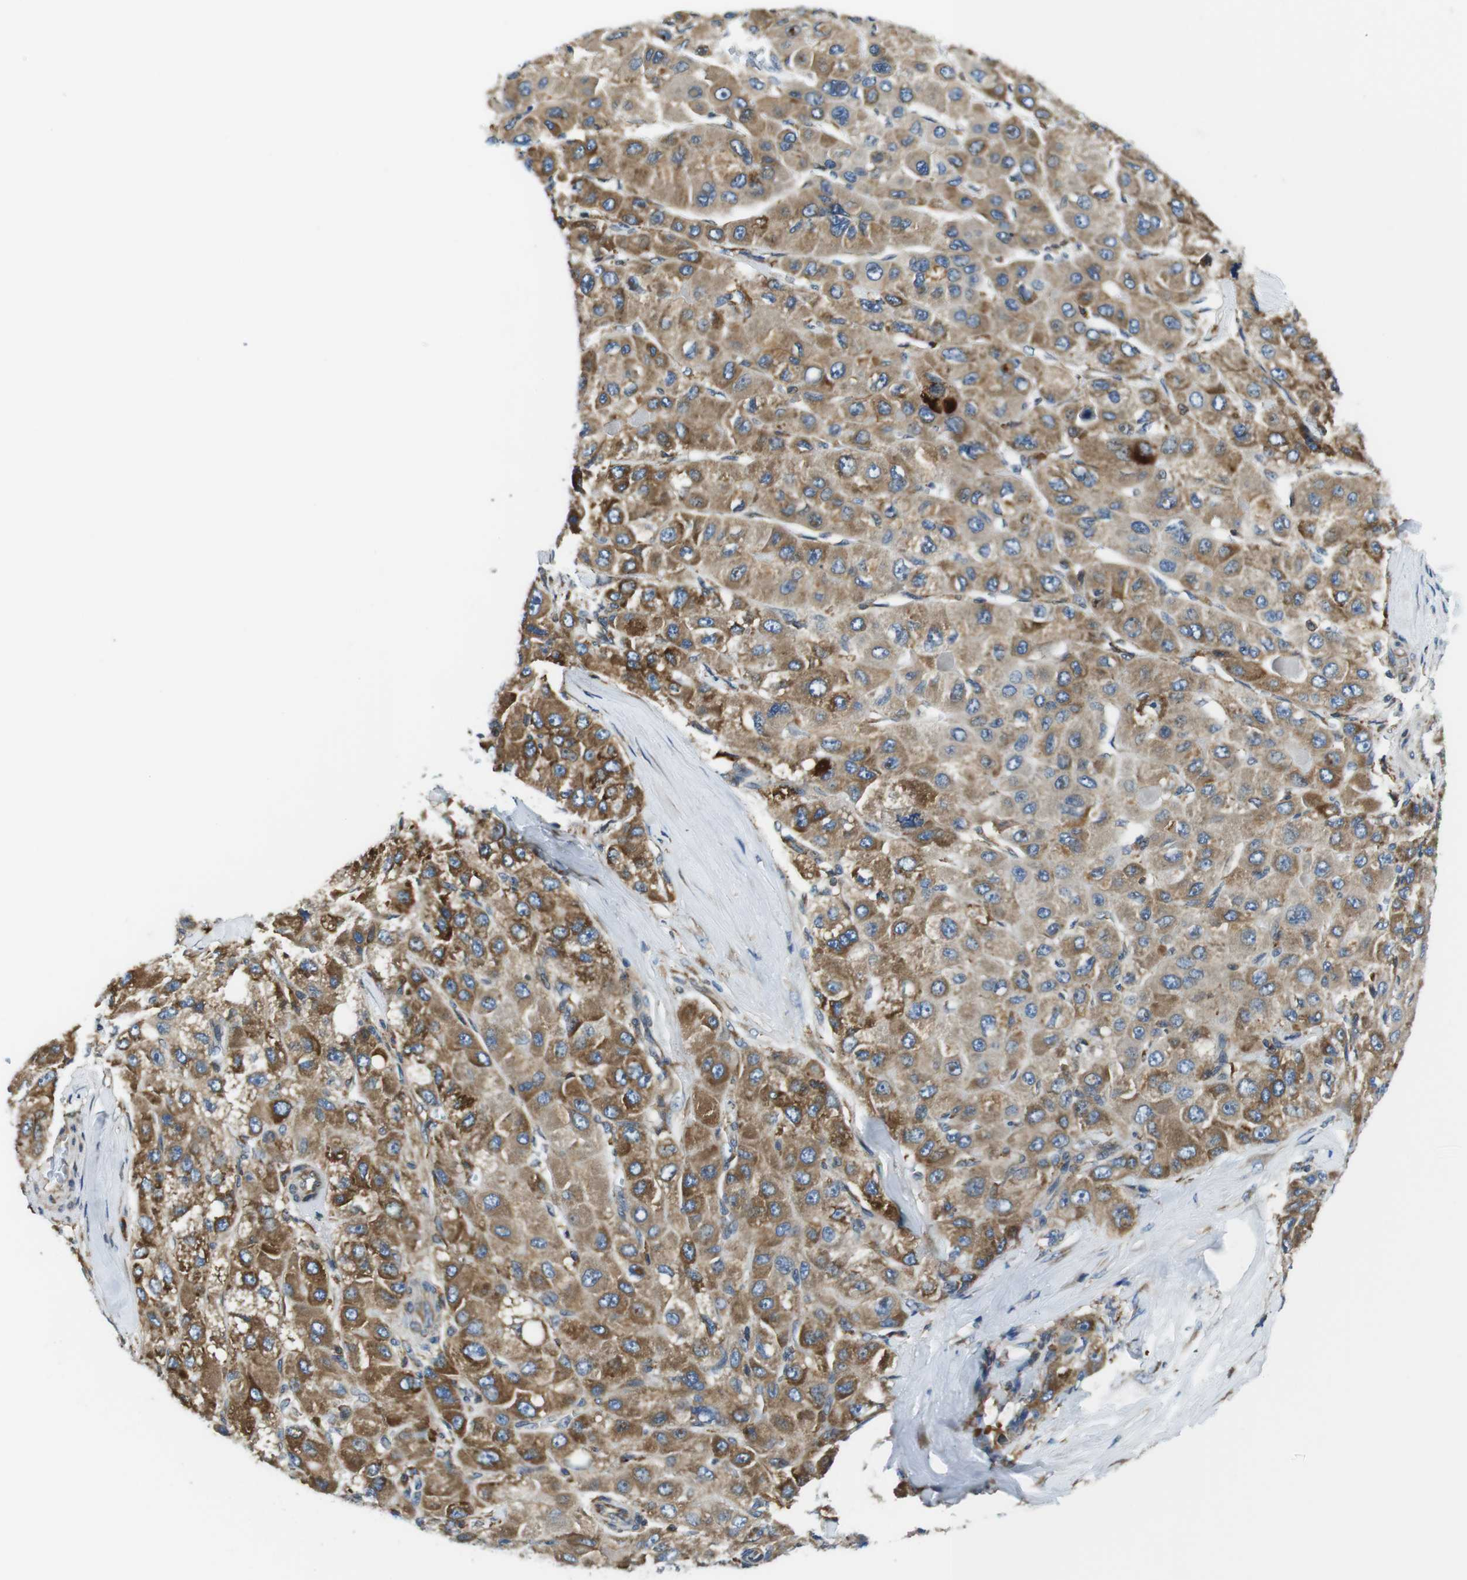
{"staining": {"intensity": "moderate", "quantity": ">75%", "location": "cytoplasmic/membranous"}, "tissue": "liver cancer", "cell_type": "Tumor cells", "image_type": "cancer", "snomed": [{"axis": "morphology", "description": "Carcinoma, Hepatocellular, NOS"}, {"axis": "topography", "description": "Liver"}], "caption": "Protein staining by immunohistochemistry shows moderate cytoplasmic/membranous staining in approximately >75% of tumor cells in hepatocellular carcinoma (liver).", "gene": "UGGT1", "patient": {"sex": "male", "age": 80}}